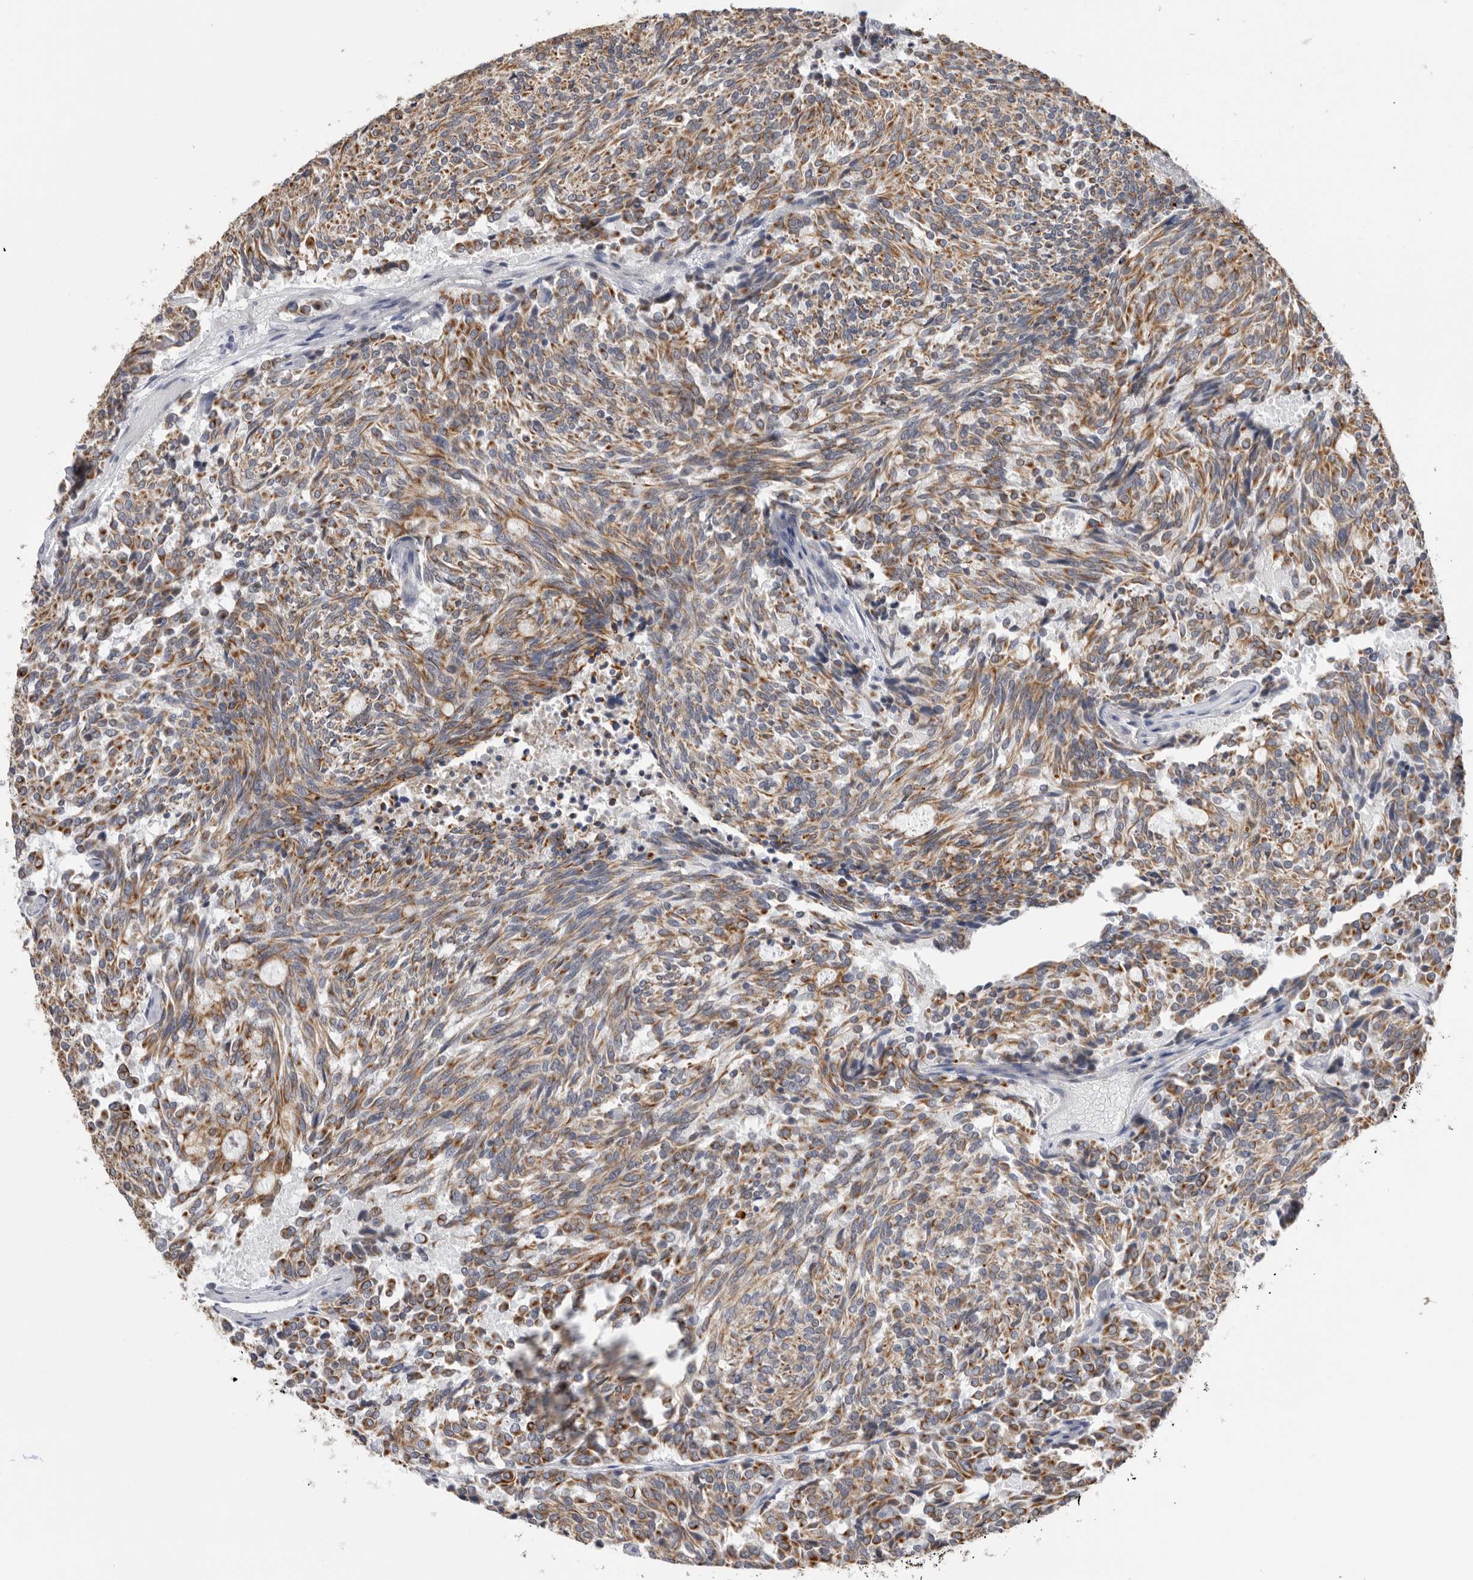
{"staining": {"intensity": "moderate", "quantity": ">75%", "location": "cytoplasmic/membranous"}, "tissue": "carcinoid", "cell_type": "Tumor cells", "image_type": "cancer", "snomed": [{"axis": "morphology", "description": "Carcinoid, malignant, NOS"}, {"axis": "topography", "description": "Pancreas"}], "caption": "The immunohistochemical stain shows moderate cytoplasmic/membranous staining in tumor cells of carcinoid tissue.", "gene": "MTFR1L", "patient": {"sex": "female", "age": 54}}